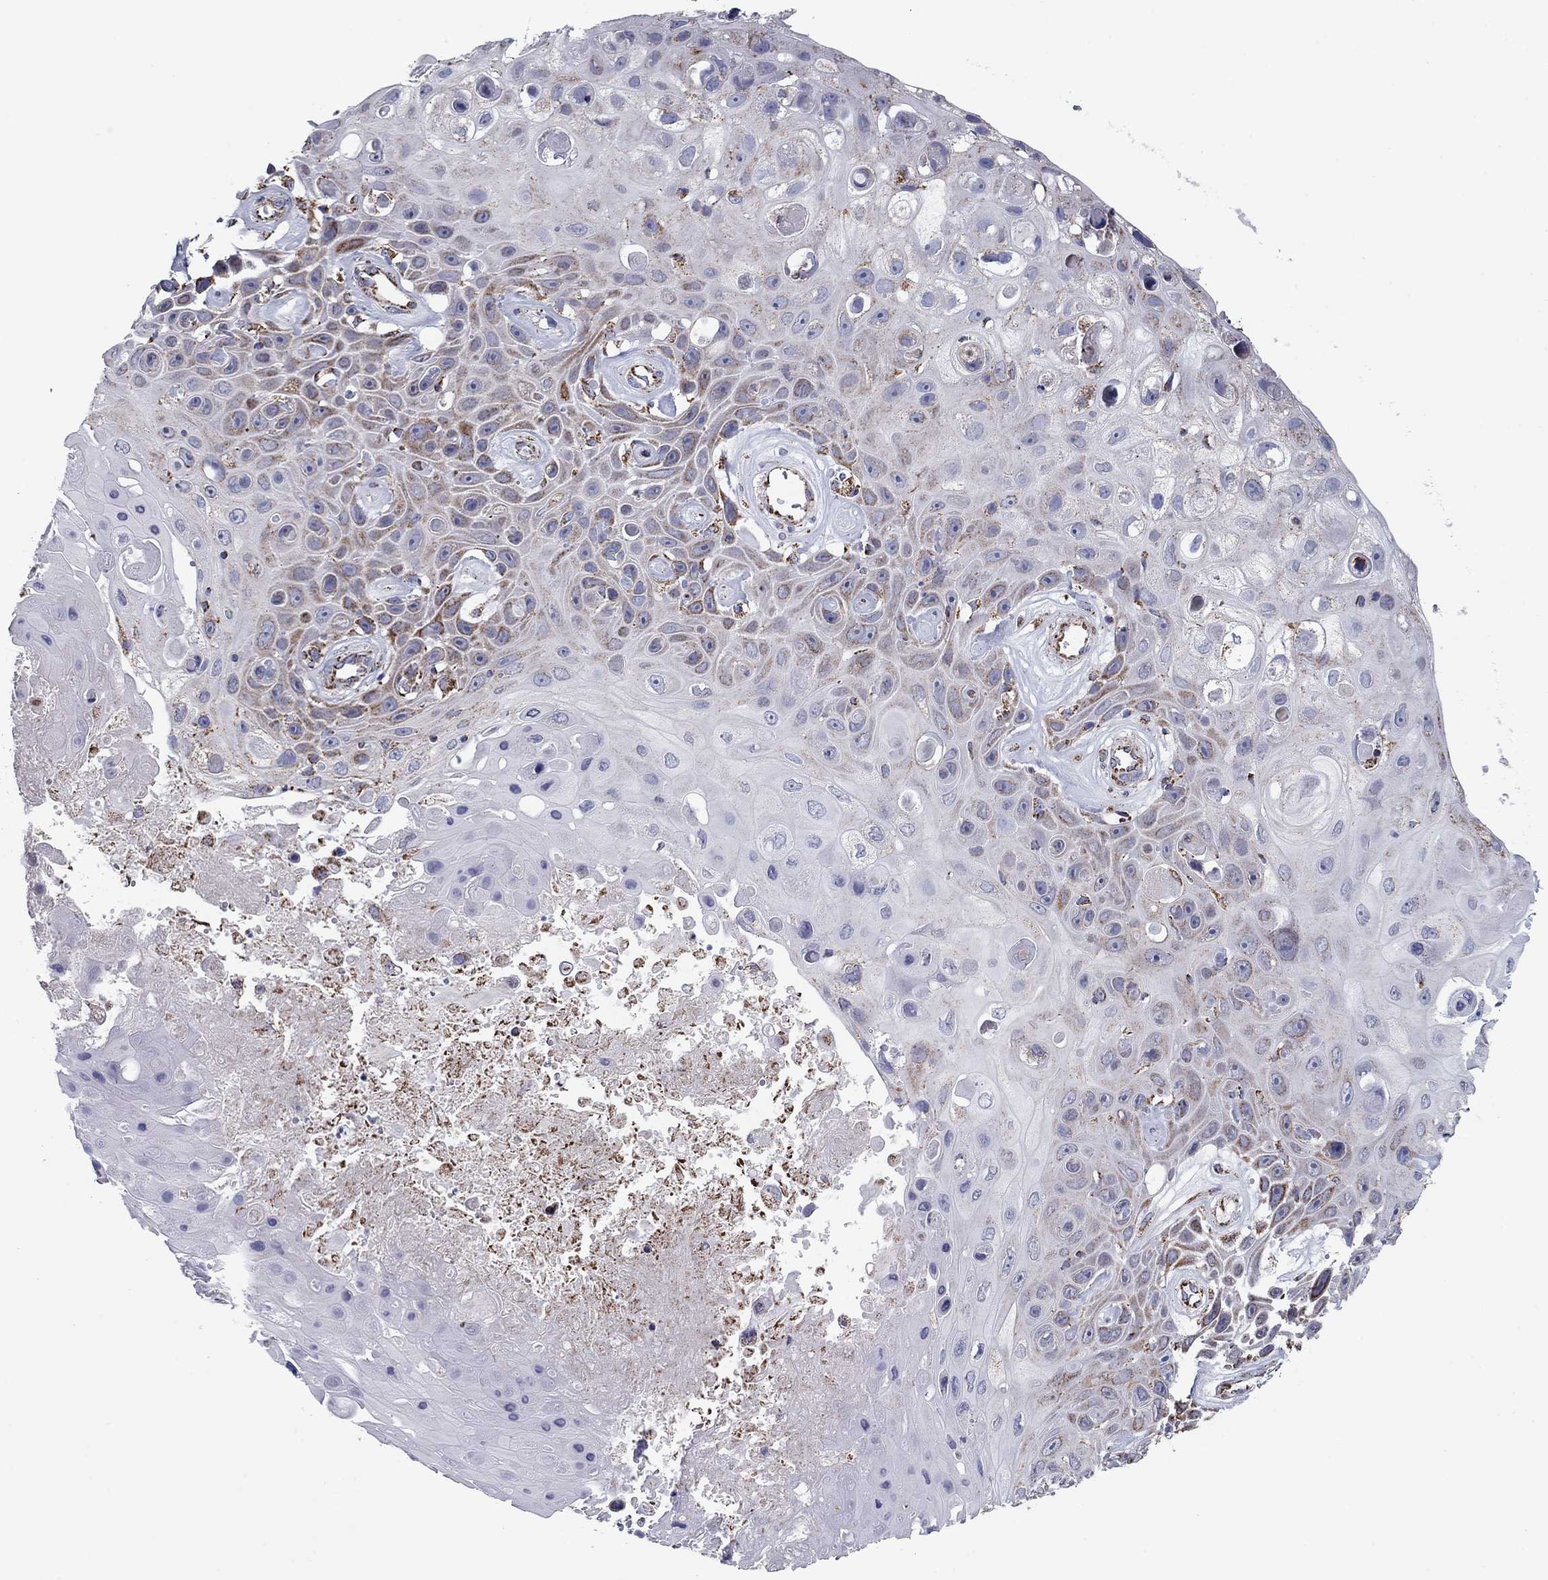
{"staining": {"intensity": "moderate", "quantity": "25%-75%", "location": "cytoplasmic/membranous"}, "tissue": "skin cancer", "cell_type": "Tumor cells", "image_type": "cancer", "snomed": [{"axis": "morphology", "description": "Squamous cell carcinoma, NOS"}, {"axis": "topography", "description": "Skin"}], "caption": "IHC micrograph of skin squamous cell carcinoma stained for a protein (brown), which demonstrates medium levels of moderate cytoplasmic/membranous expression in approximately 25%-75% of tumor cells.", "gene": "NDUFV1", "patient": {"sex": "male", "age": 82}}